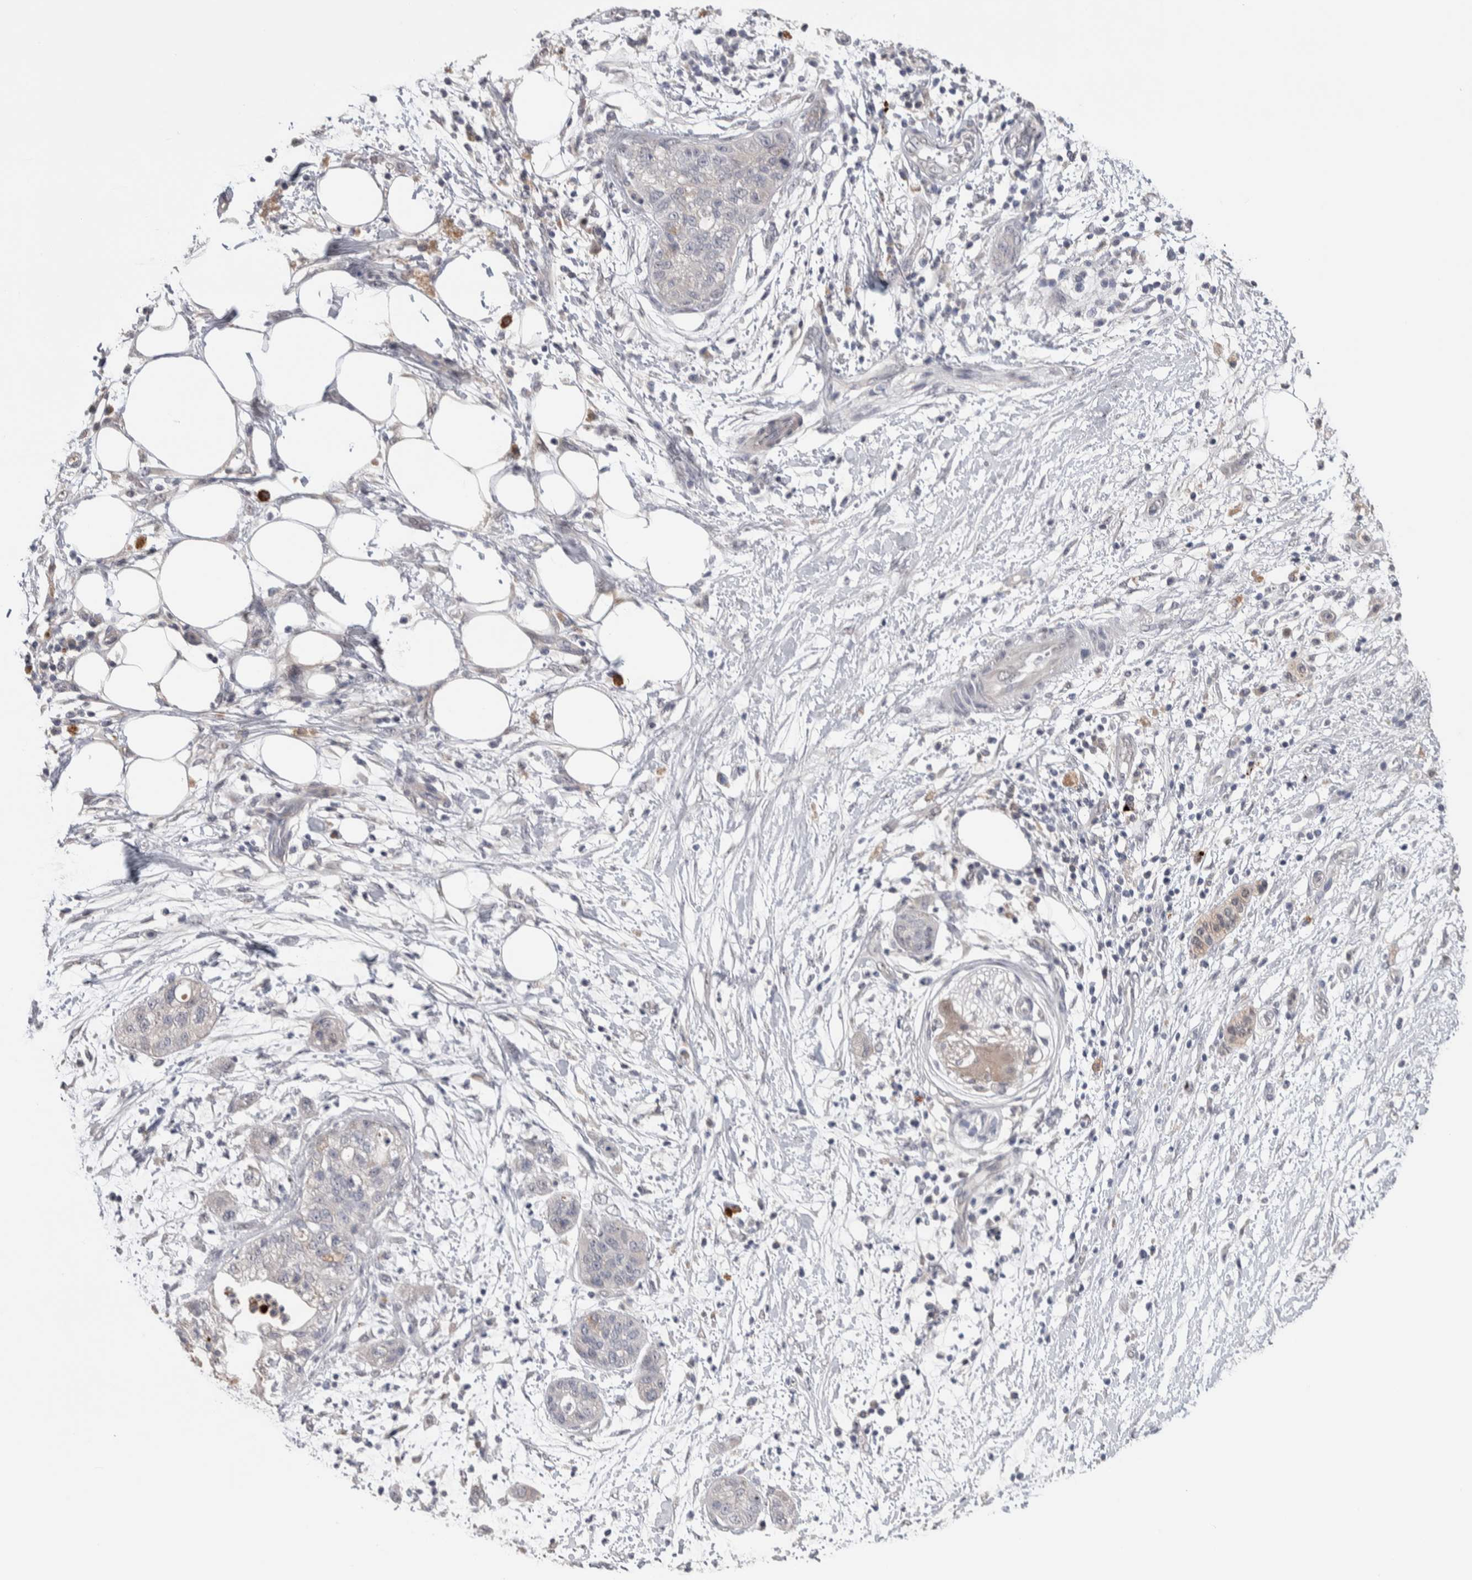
{"staining": {"intensity": "negative", "quantity": "none", "location": "none"}, "tissue": "pancreatic cancer", "cell_type": "Tumor cells", "image_type": "cancer", "snomed": [{"axis": "morphology", "description": "Adenocarcinoma, NOS"}, {"axis": "topography", "description": "Pancreas"}], "caption": "A histopathology image of human pancreatic cancer is negative for staining in tumor cells. The staining is performed using DAB (3,3'-diaminobenzidine) brown chromogen with nuclei counter-stained in using hematoxylin.", "gene": "TMEM102", "patient": {"sex": "female", "age": 78}}